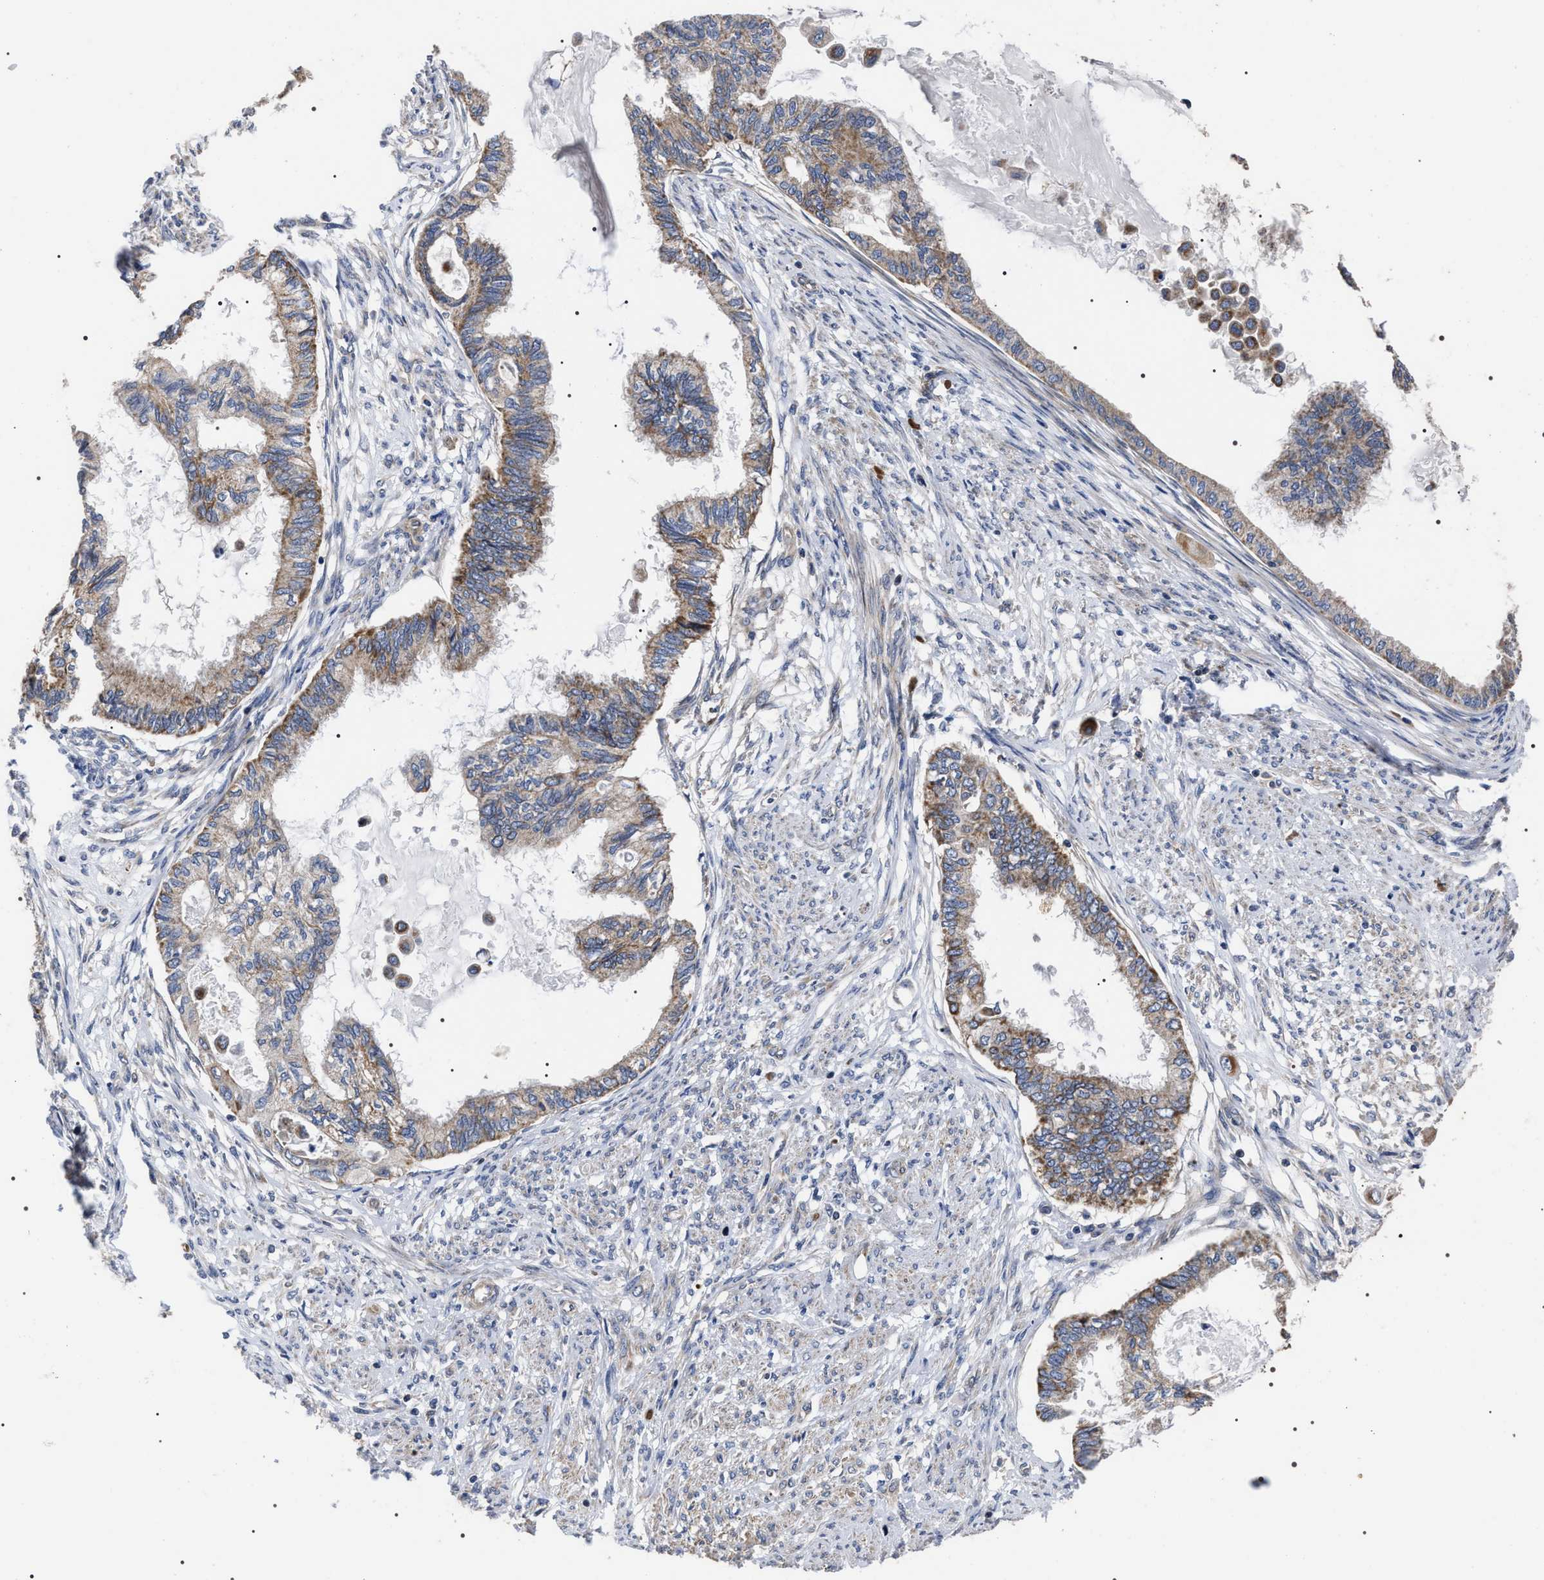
{"staining": {"intensity": "weak", "quantity": ">75%", "location": "cytoplasmic/membranous"}, "tissue": "cervical cancer", "cell_type": "Tumor cells", "image_type": "cancer", "snomed": [{"axis": "morphology", "description": "Normal tissue, NOS"}, {"axis": "morphology", "description": "Adenocarcinoma, NOS"}, {"axis": "topography", "description": "Cervix"}, {"axis": "topography", "description": "Endometrium"}], "caption": "This is a micrograph of immunohistochemistry (IHC) staining of cervical cancer, which shows weak expression in the cytoplasmic/membranous of tumor cells.", "gene": "MIS18A", "patient": {"sex": "female", "age": 86}}